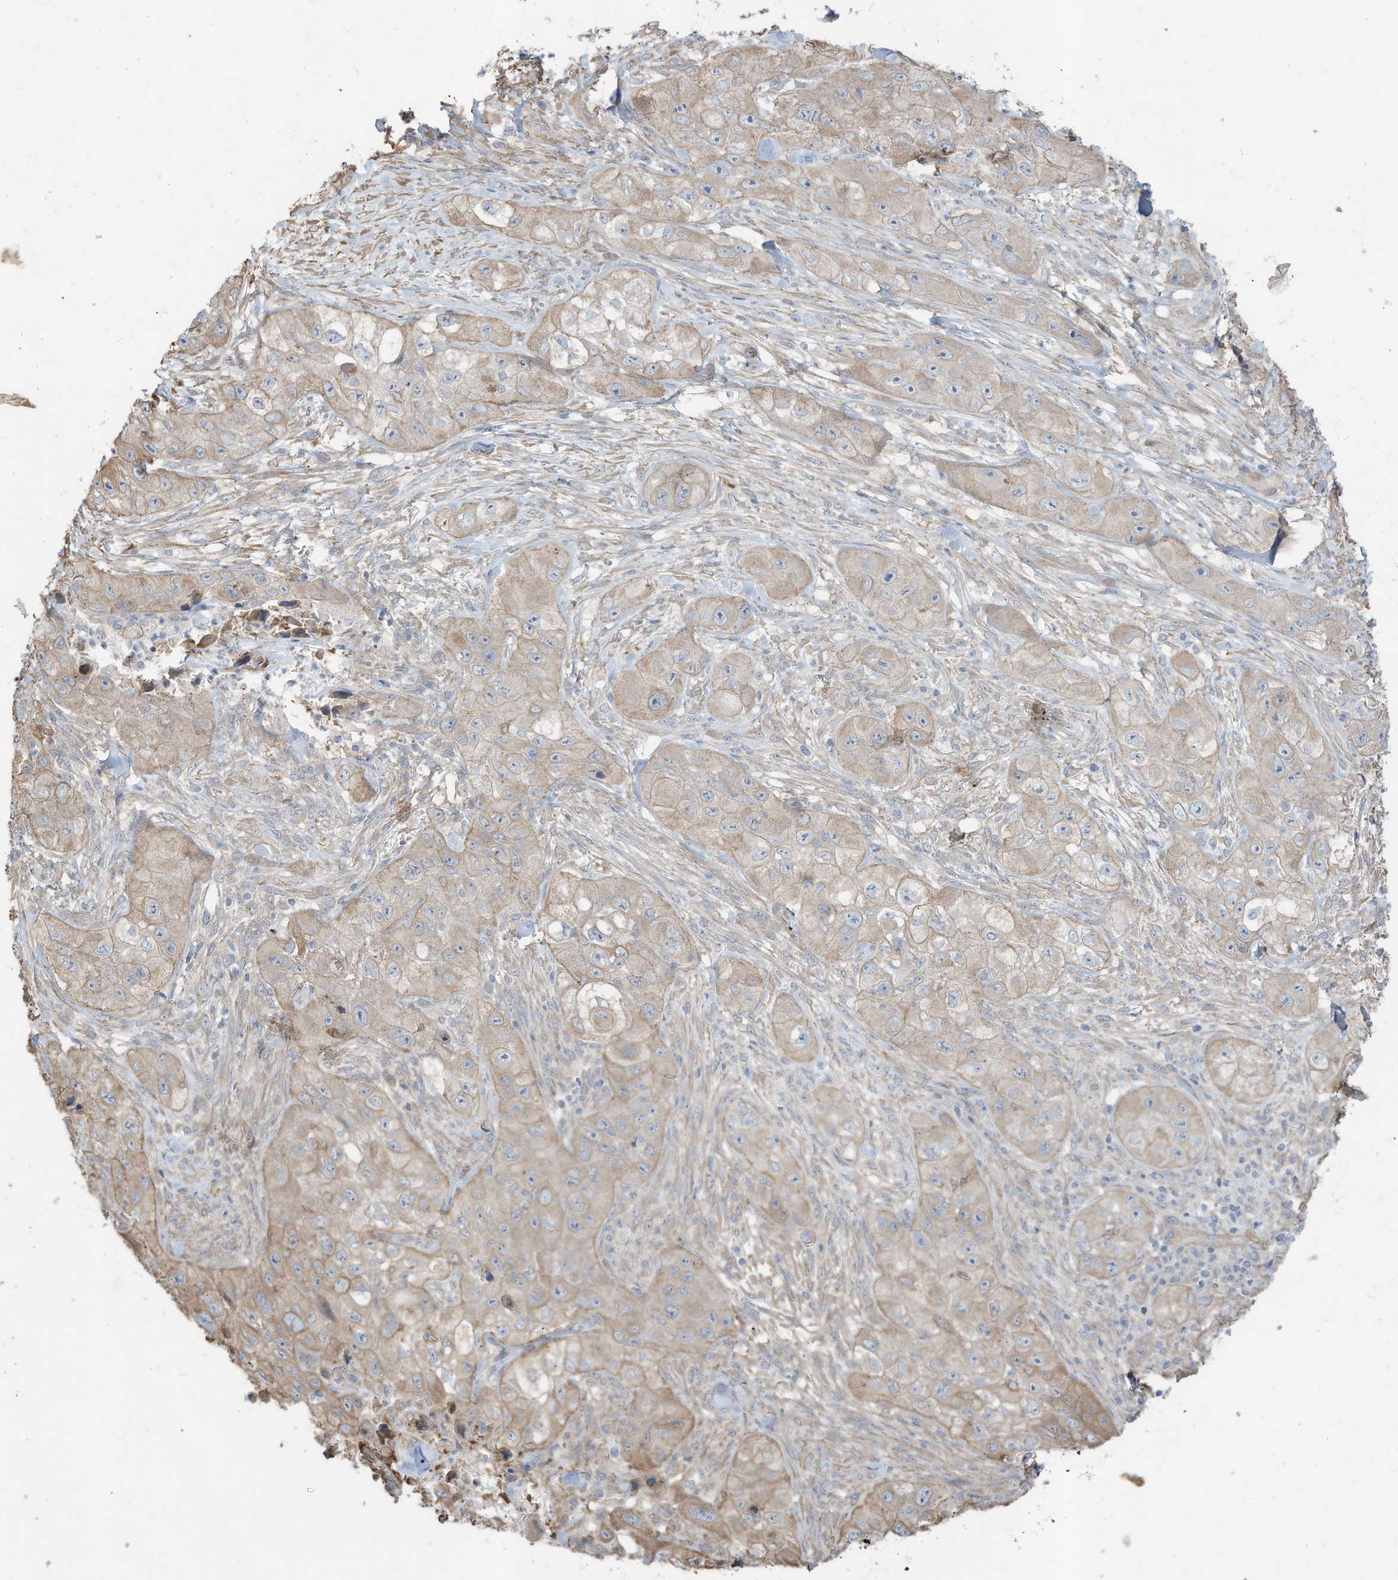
{"staining": {"intensity": "weak", "quantity": ">75%", "location": "cytoplasmic/membranous"}, "tissue": "skin cancer", "cell_type": "Tumor cells", "image_type": "cancer", "snomed": [{"axis": "morphology", "description": "Squamous cell carcinoma, NOS"}, {"axis": "topography", "description": "Skin"}, {"axis": "topography", "description": "Subcutis"}], "caption": "Brown immunohistochemical staining in skin cancer reveals weak cytoplasmic/membranous expression in approximately >75% of tumor cells. (brown staining indicates protein expression, while blue staining denotes nuclei).", "gene": "SLC17A7", "patient": {"sex": "male", "age": 73}}